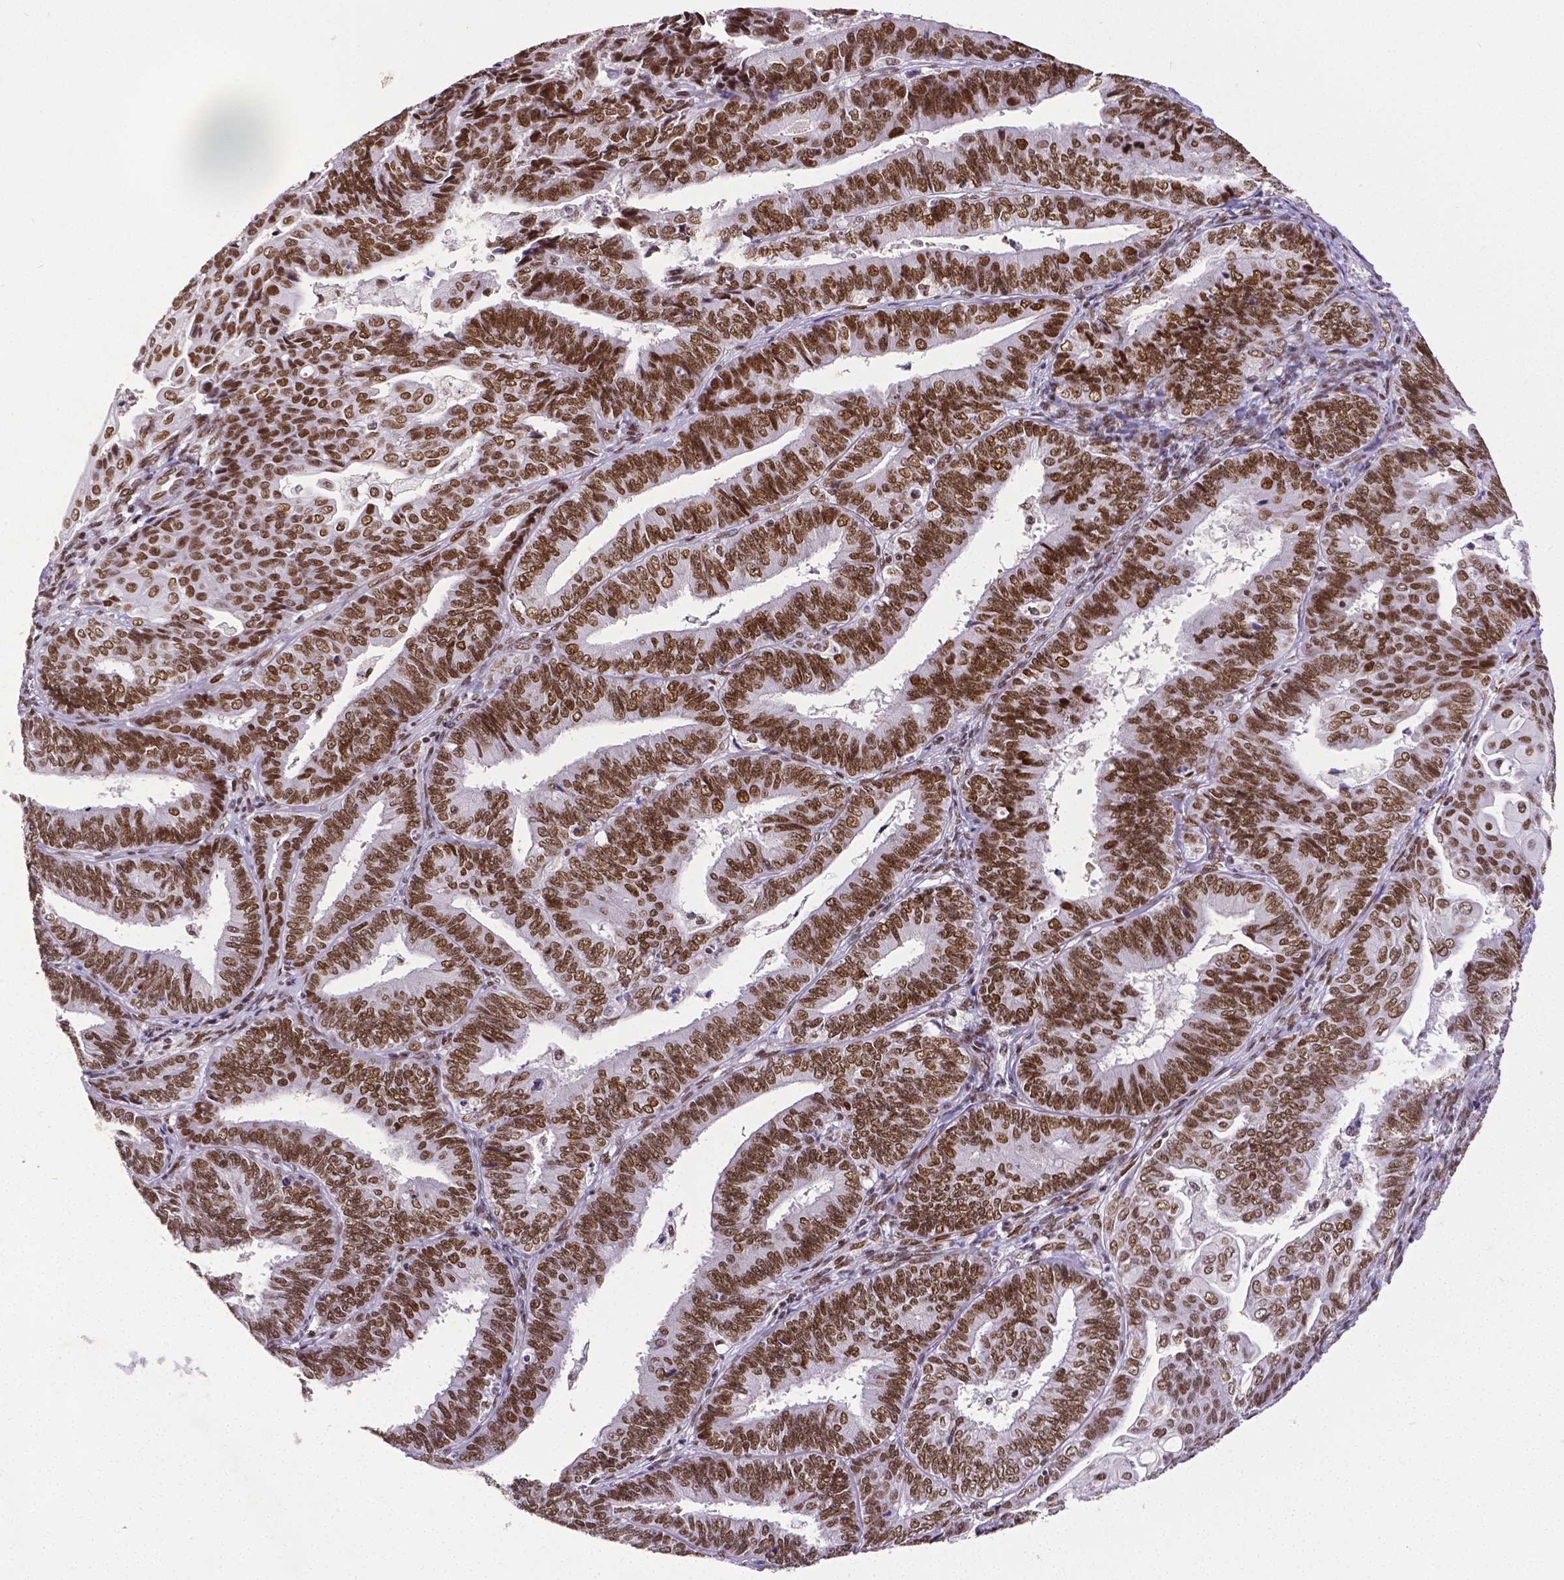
{"staining": {"intensity": "strong", "quantity": ">75%", "location": "nuclear"}, "tissue": "endometrial cancer", "cell_type": "Tumor cells", "image_type": "cancer", "snomed": [{"axis": "morphology", "description": "Adenocarcinoma, NOS"}, {"axis": "topography", "description": "Endometrium"}], "caption": "The micrograph exhibits a brown stain indicating the presence of a protein in the nuclear of tumor cells in endometrial cancer.", "gene": "REST", "patient": {"sex": "female", "age": 73}}